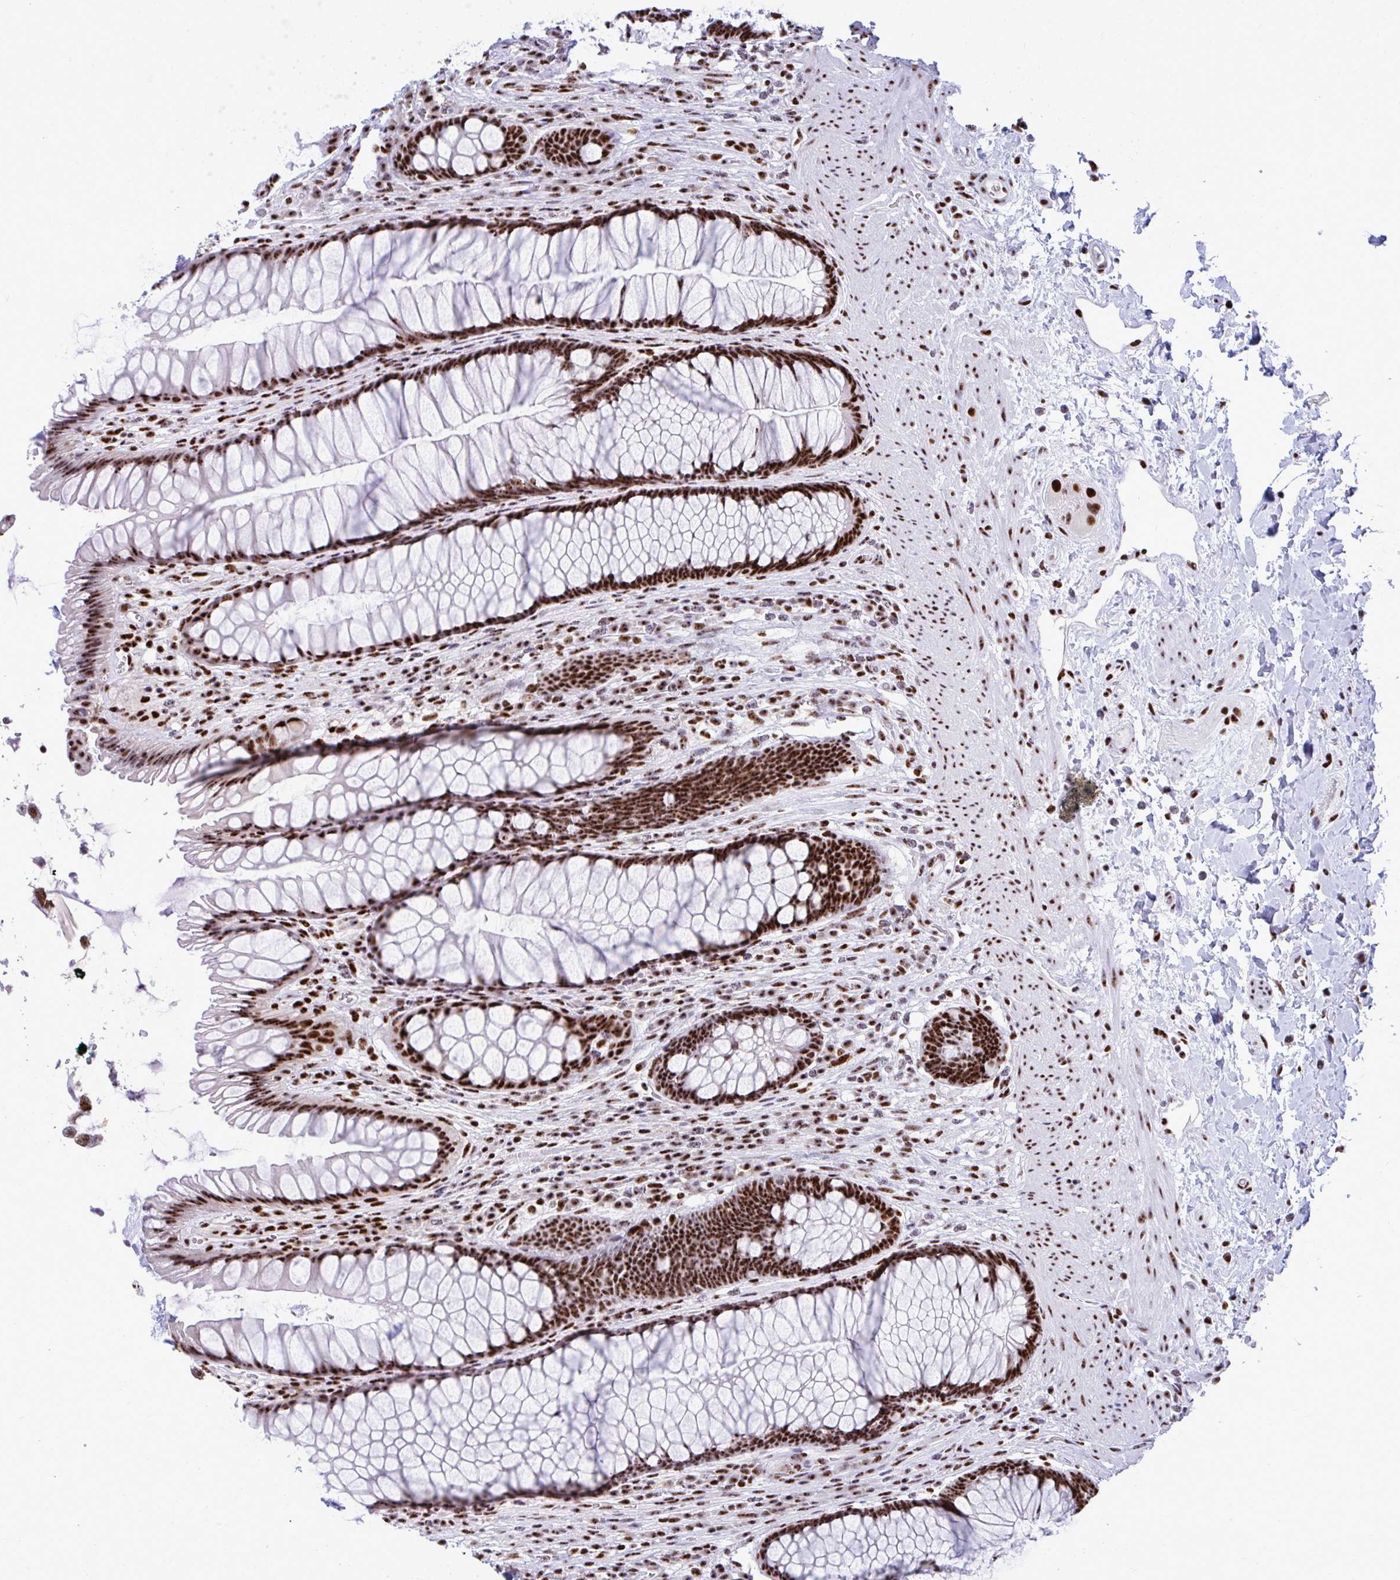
{"staining": {"intensity": "strong", "quantity": ">75%", "location": "nuclear"}, "tissue": "rectum", "cell_type": "Glandular cells", "image_type": "normal", "snomed": [{"axis": "morphology", "description": "Normal tissue, NOS"}, {"axis": "topography", "description": "Rectum"}], "caption": "Immunohistochemistry of unremarkable rectum shows high levels of strong nuclear positivity in approximately >75% of glandular cells.", "gene": "PELP1", "patient": {"sex": "male", "age": 53}}